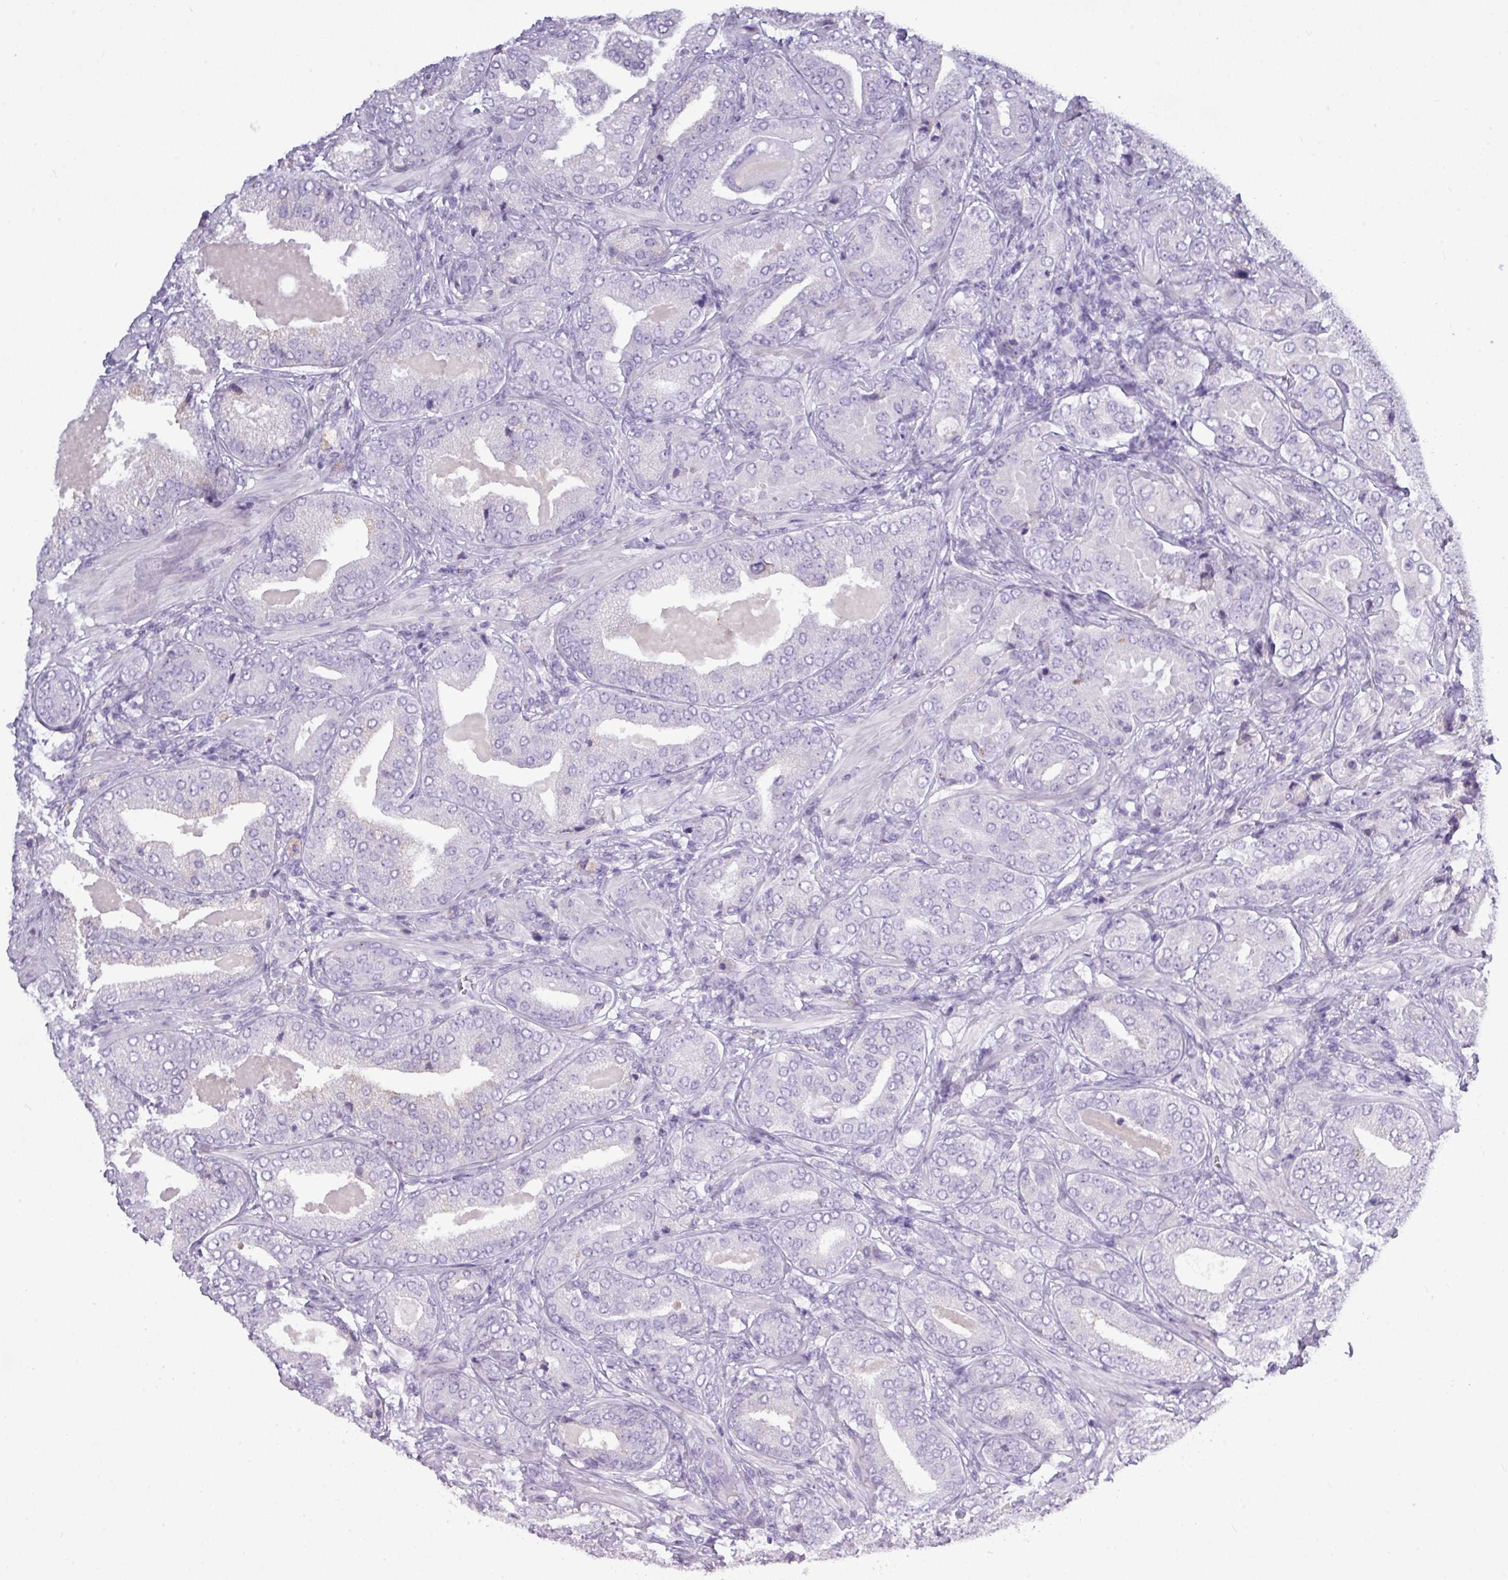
{"staining": {"intensity": "negative", "quantity": "none", "location": "none"}, "tissue": "prostate cancer", "cell_type": "Tumor cells", "image_type": "cancer", "snomed": [{"axis": "morphology", "description": "Adenocarcinoma, High grade"}, {"axis": "topography", "description": "Prostate"}], "caption": "IHC micrograph of neoplastic tissue: prostate adenocarcinoma (high-grade) stained with DAB demonstrates no significant protein expression in tumor cells.", "gene": "TMEM91", "patient": {"sex": "male", "age": 63}}